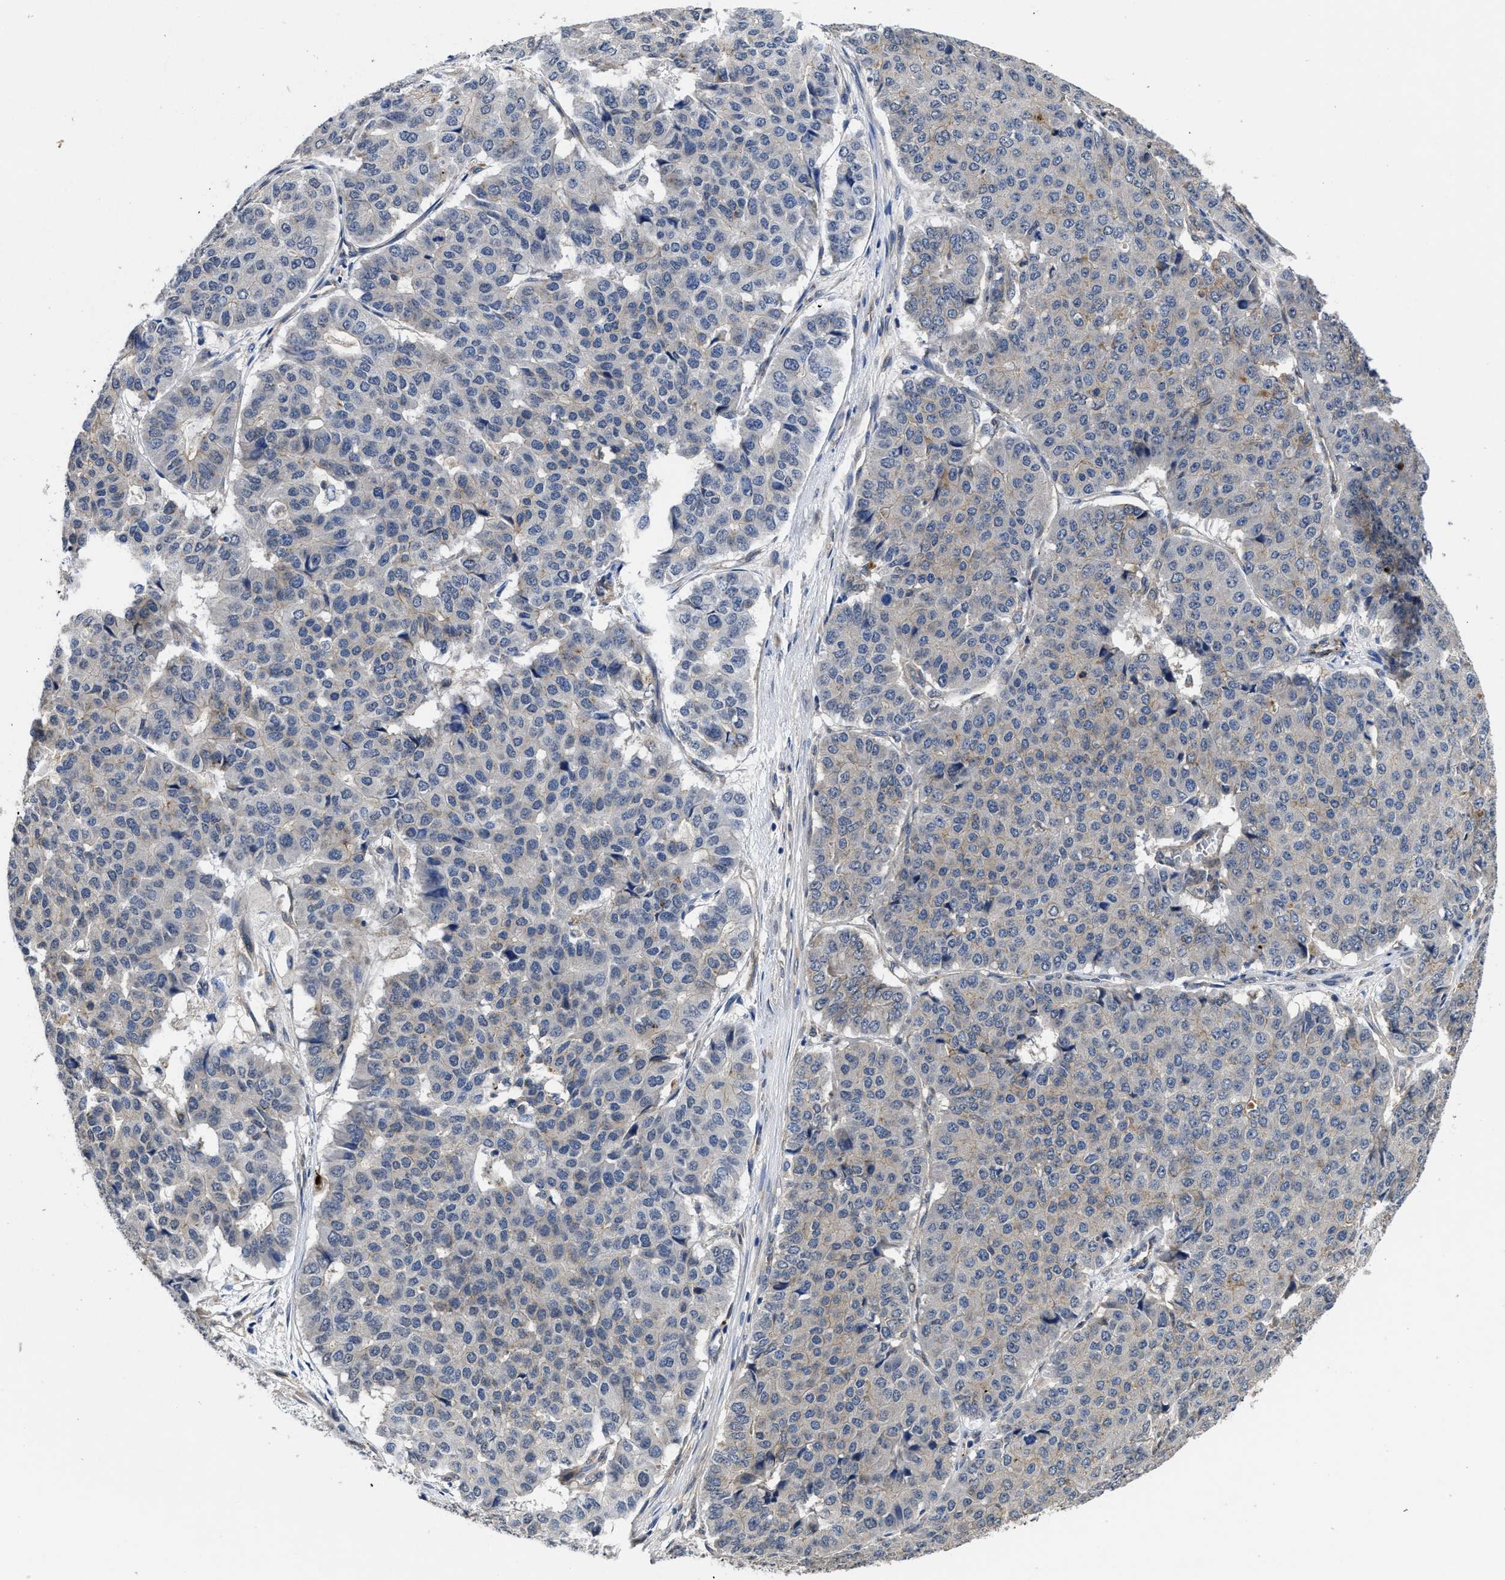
{"staining": {"intensity": "negative", "quantity": "none", "location": "none"}, "tissue": "pancreatic cancer", "cell_type": "Tumor cells", "image_type": "cancer", "snomed": [{"axis": "morphology", "description": "Adenocarcinoma, NOS"}, {"axis": "topography", "description": "Pancreas"}], "caption": "Immunohistochemistry of human adenocarcinoma (pancreatic) demonstrates no expression in tumor cells.", "gene": "PKD2", "patient": {"sex": "male", "age": 50}}